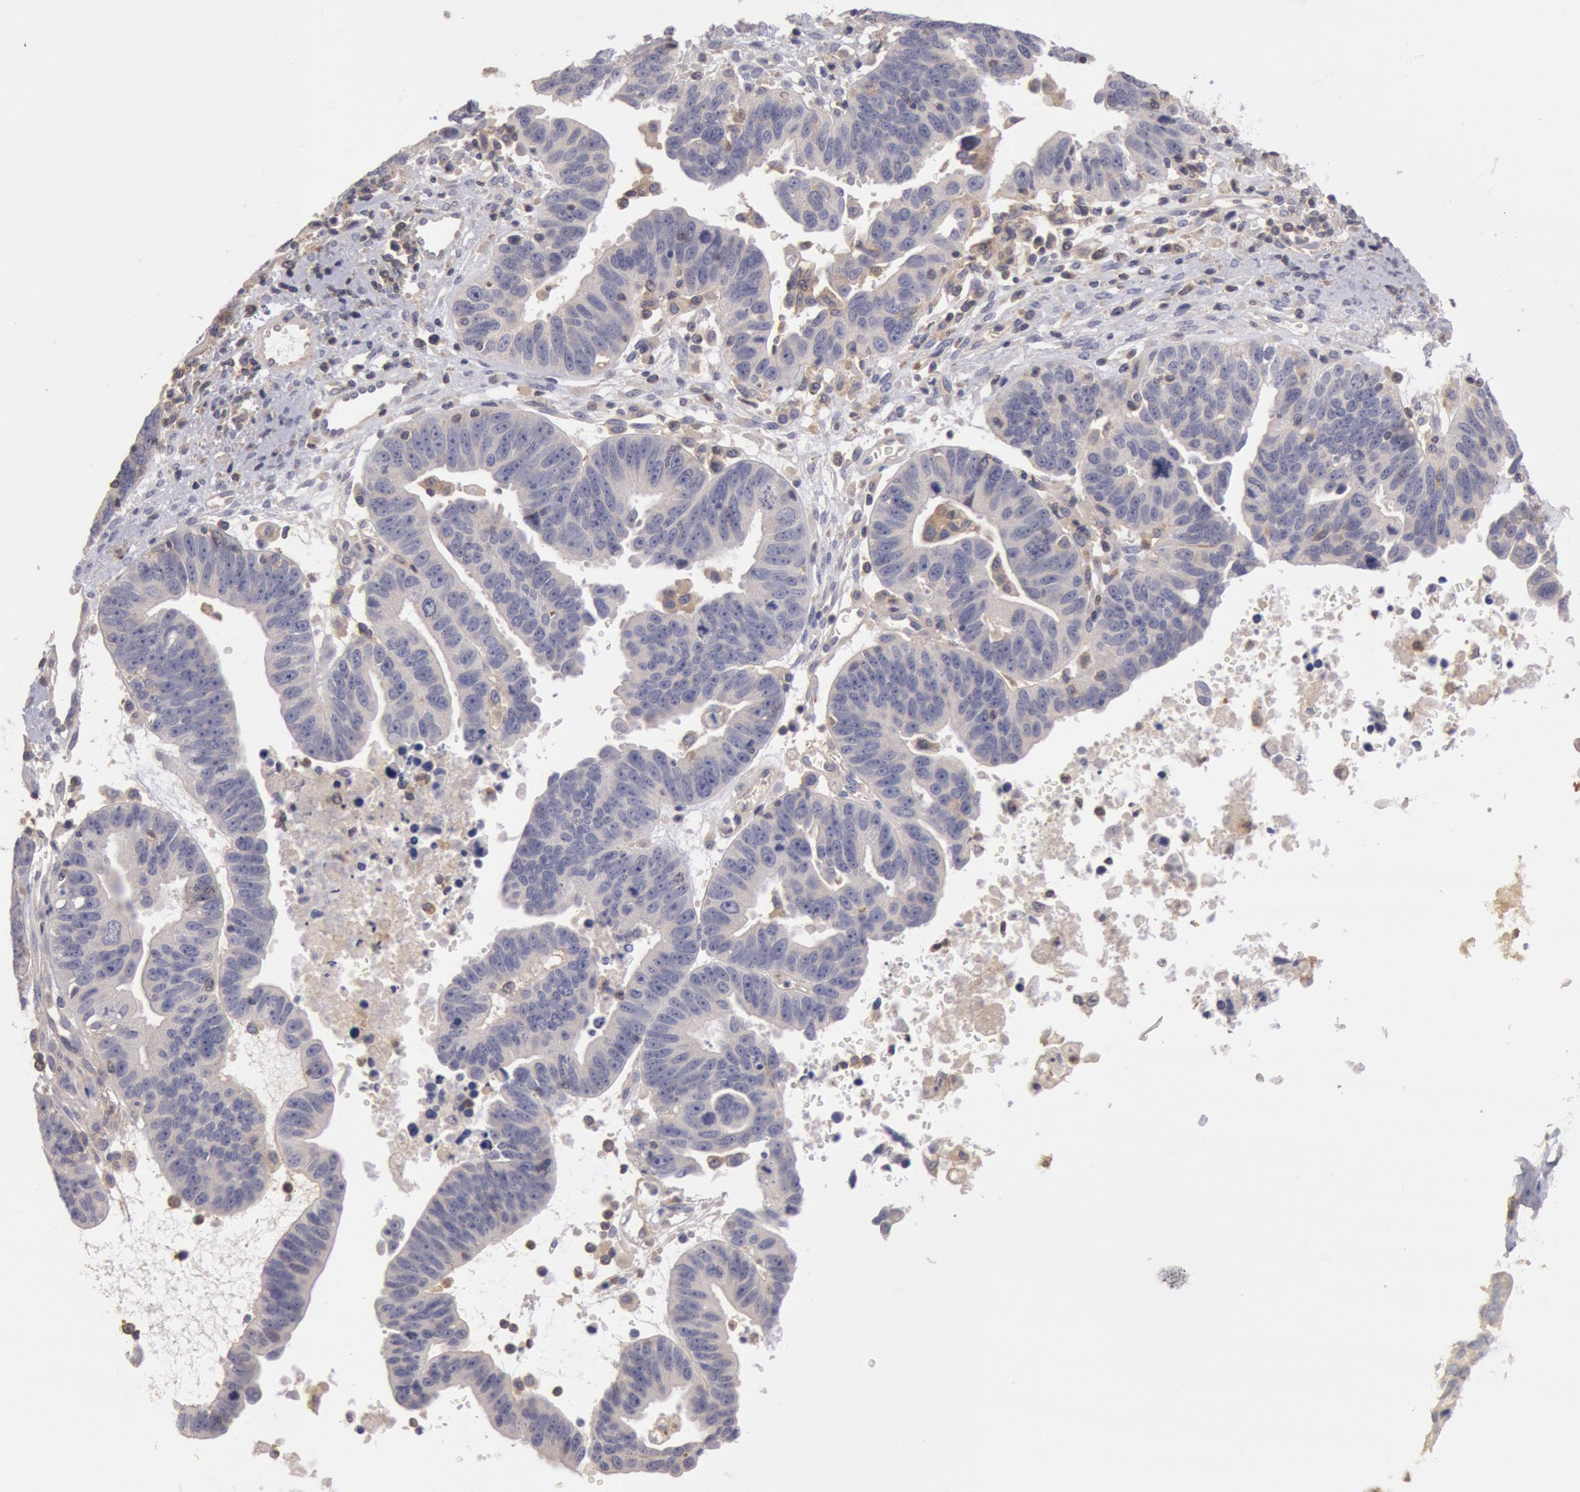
{"staining": {"intensity": "negative", "quantity": "none", "location": "none"}, "tissue": "ovarian cancer", "cell_type": "Tumor cells", "image_type": "cancer", "snomed": [{"axis": "morphology", "description": "Carcinoma, endometroid"}, {"axis": "morphology", "description": "Cystadenocarcinoma, serous, NOS"}, {"axis": "topography", "description": "Ovary"}], "caption": "This is an immunohistochemistry image of human endometroid carcinoma (ovarian). There is no staining in tumor cells.", "gene": "PIK3R1", "patient": {"sex": "female", "age": 45}}